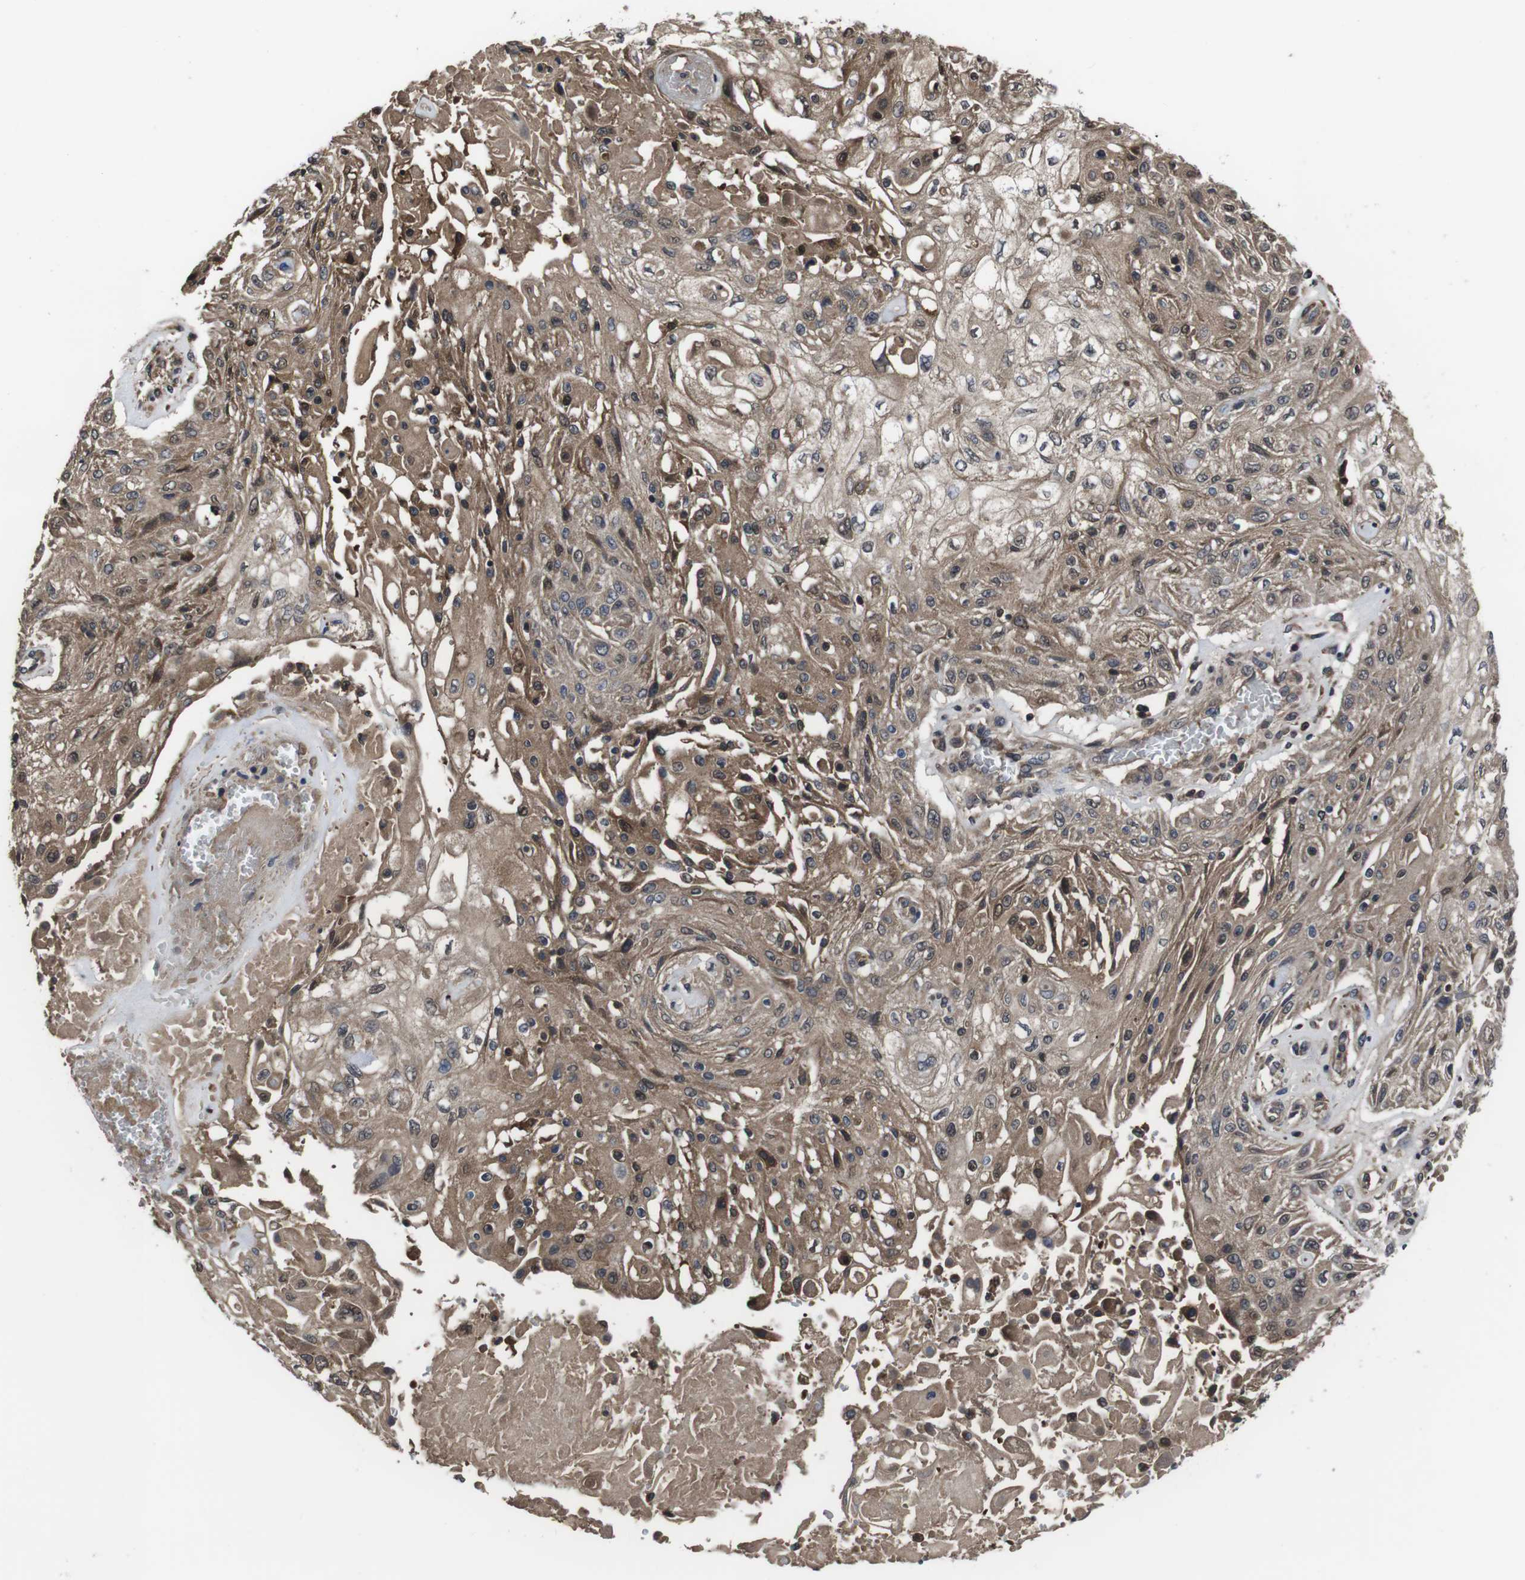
{"staining": {"intensity": "moderate", "quantity": ">75%", "location": "cytoplasmic/membranous"}, "tissue": "skin cancer", "cell_type": "Tumor cells", "image_type": "cancer", "snomed": [{"axis": "morphology", "description": "Squamous cell carcinoma, NOS"}, {"axis": "topography", "description": "Skin"}], "caption": "Skin cancer (squamous cell carcinoma) stained with a brown dye shows moderate cytoplasmic/membranous positive positivity in approximately >75% of tumor cells.", "gene": "CXCL11", "patient": {"sex": "male", "age": 75}}